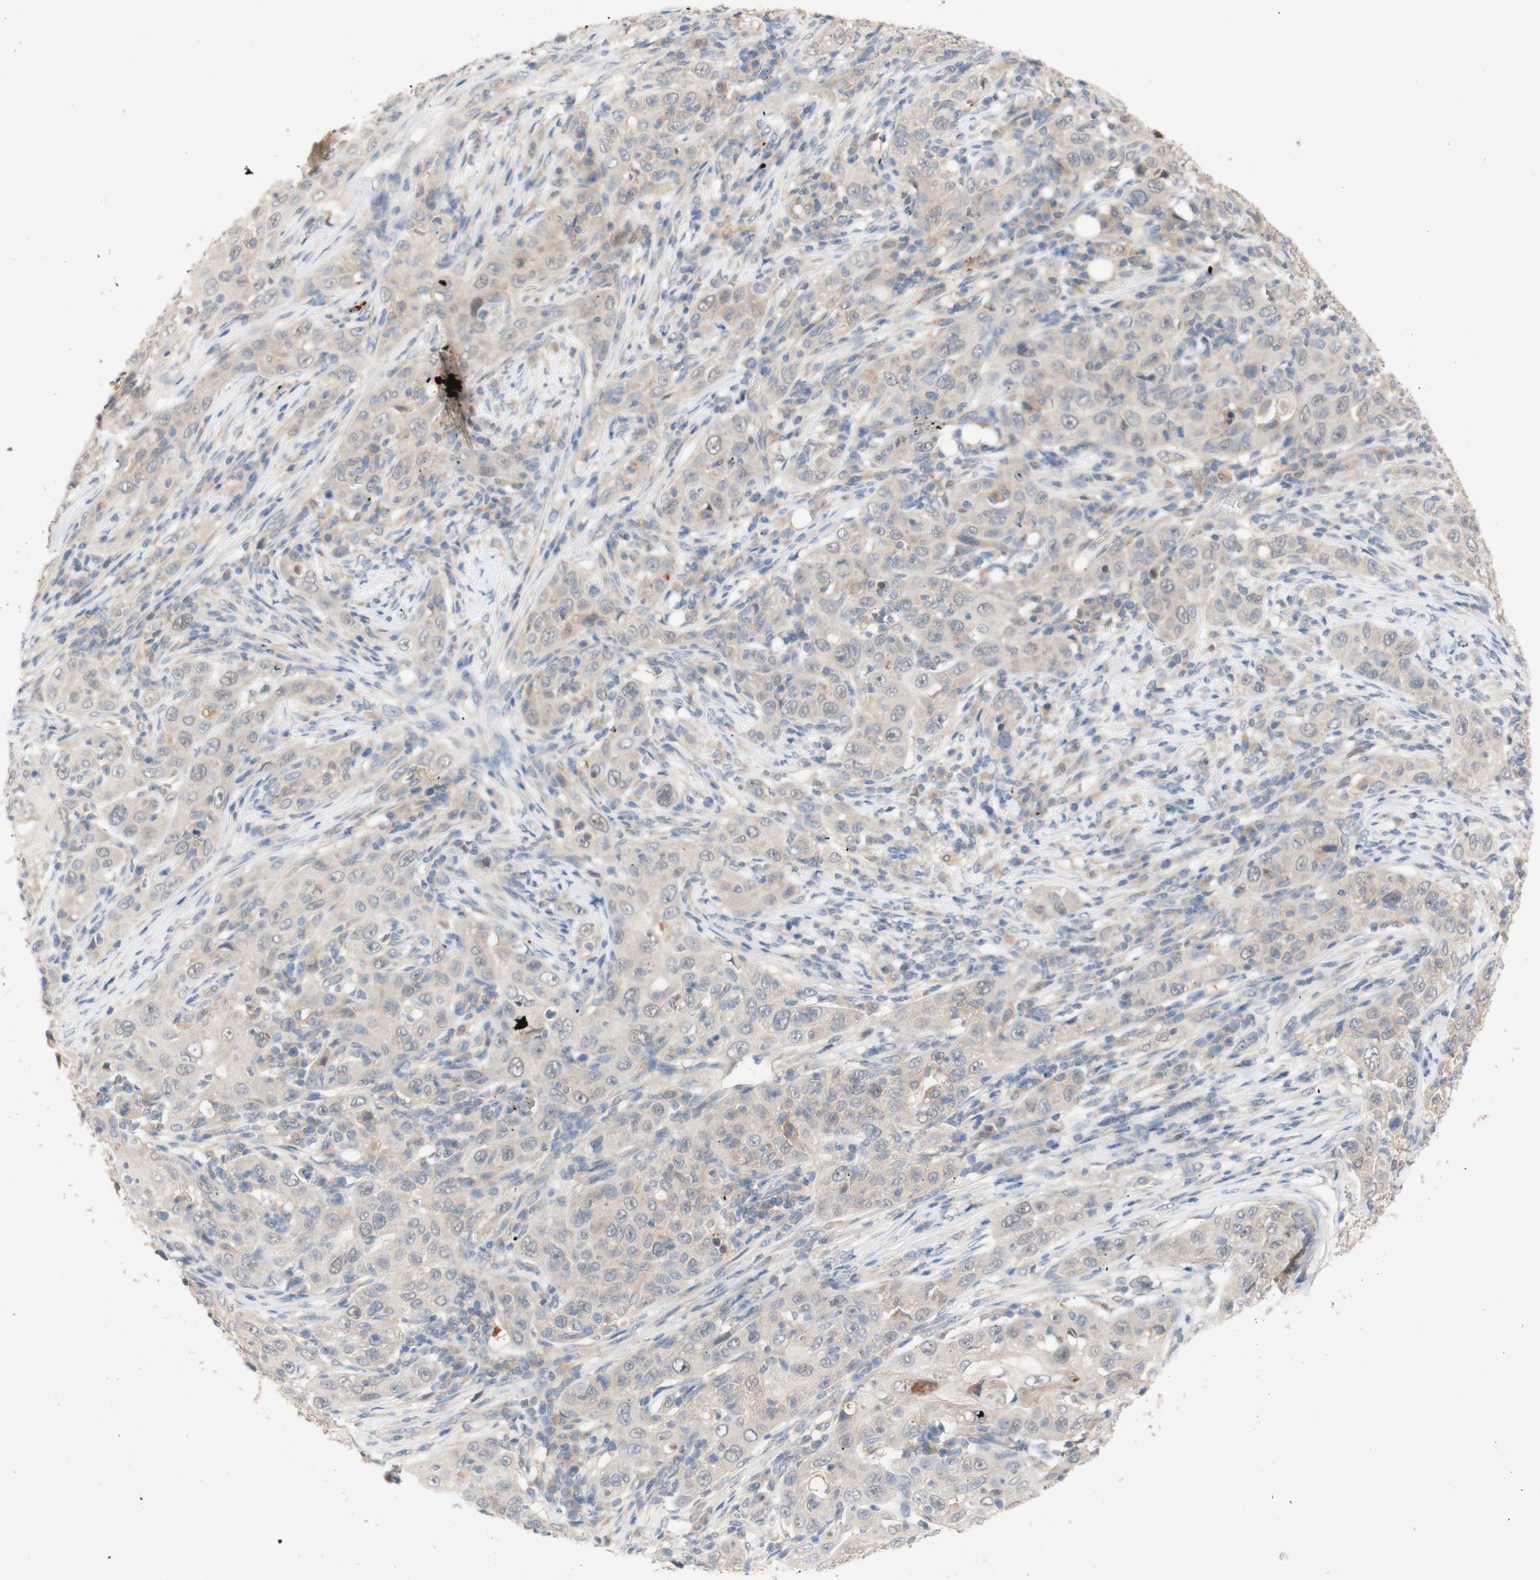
{"staining": {"intensity": "weak", "quantity": "25%-75%", "location": "cytoplasmic/membranous"}, "tissue": "skin cancer", "cell_type": "Tumor cells", "image_type": "cancer", "snomed": [{"axis": "morphology", "description": "Squamous cell carcinoma, NOS"}, {"axis": "topography", "description": "Skin"}], "caption": "DAB (3,3'-diaminobenzidine) immunohistochemical staining of human squamous cell carcinoma (skin) exhibits weak cytoplasmic/membranous protein staining in about 25%-75% of tumor cells.", "gene": "PEX2", "patient": {"sex": "female", "age": 88}}